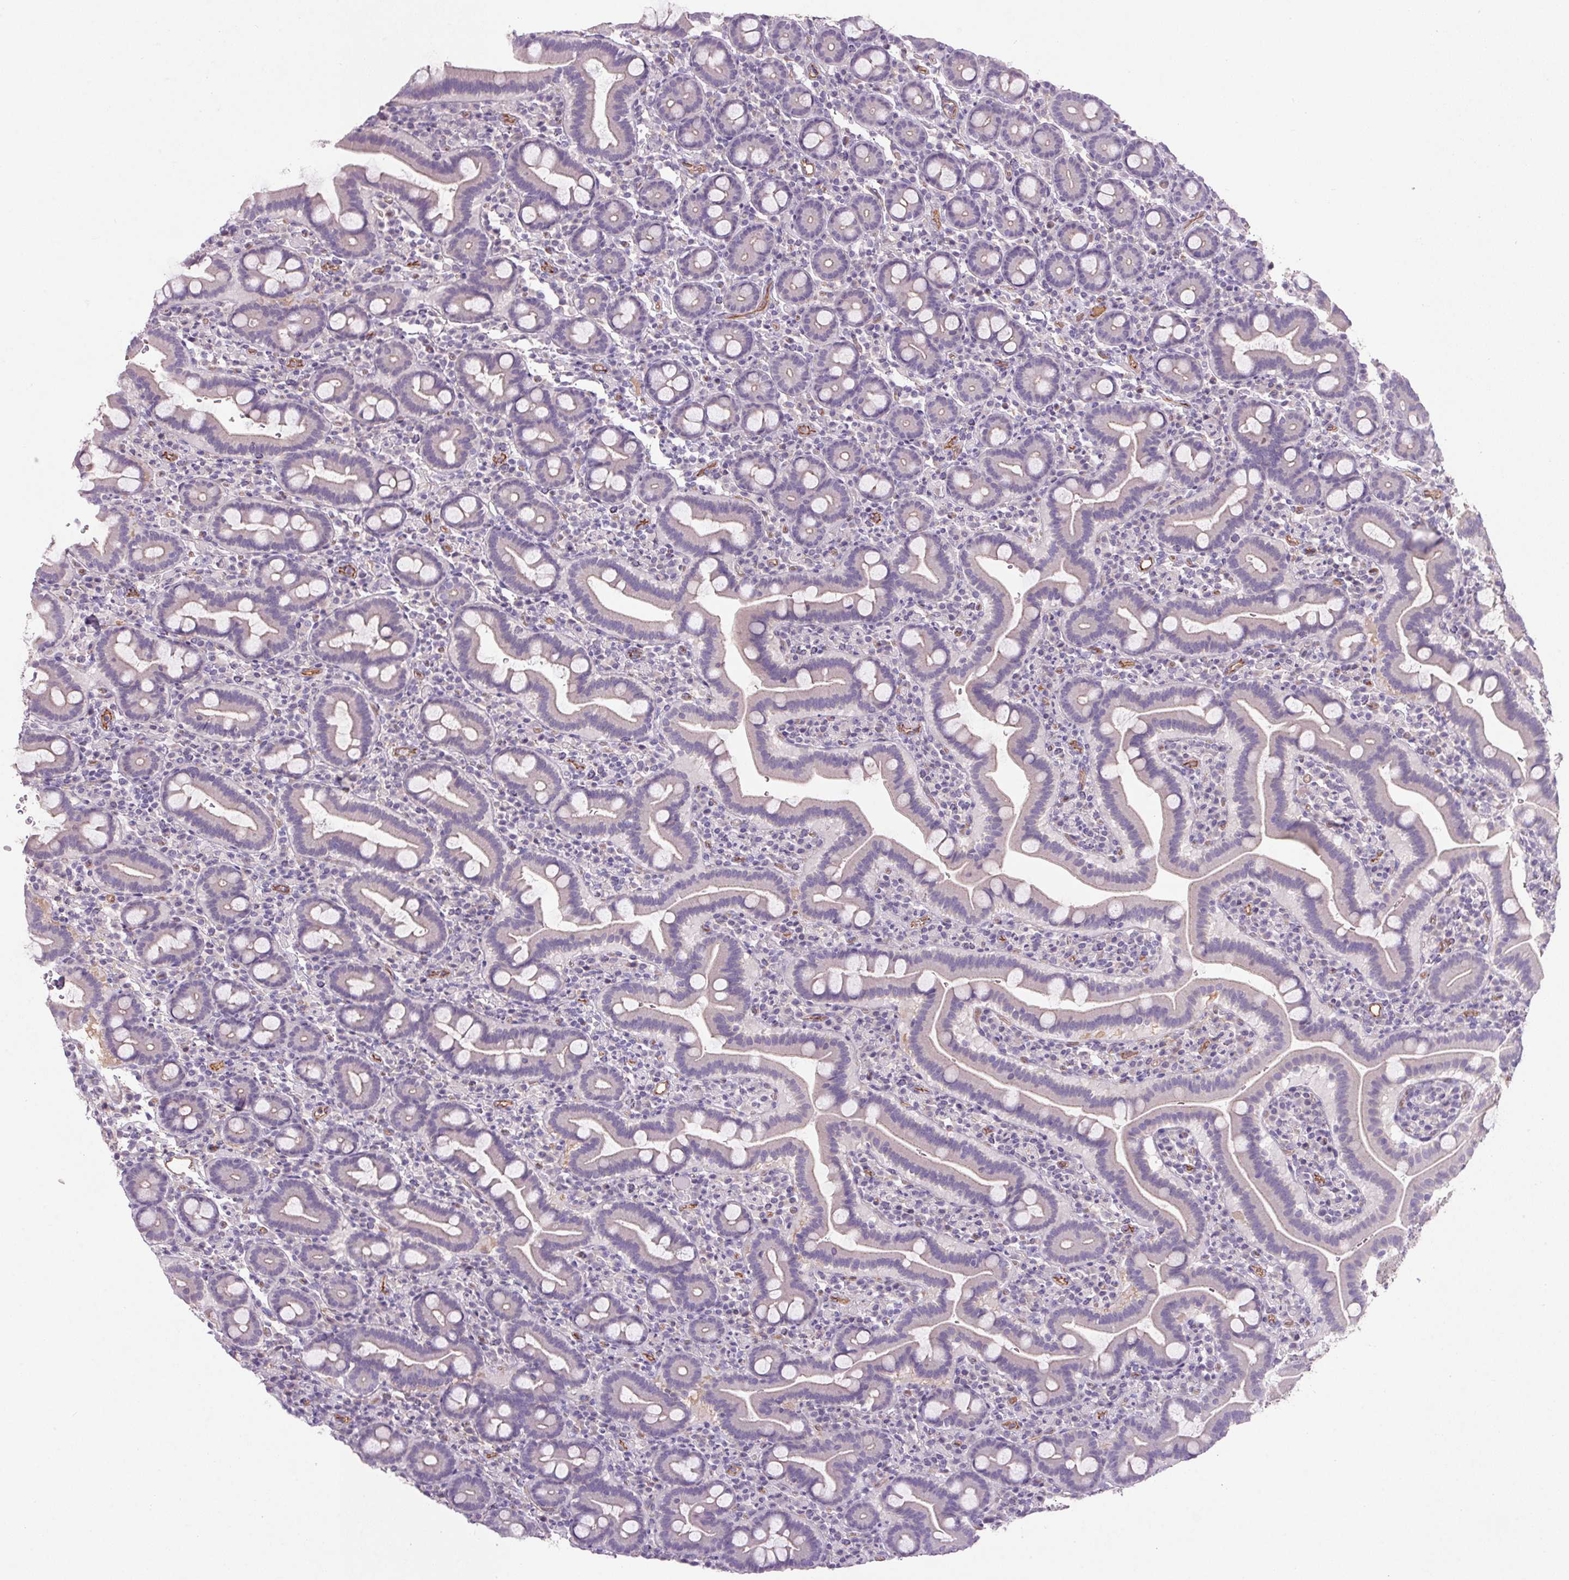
{"staining": {"intensity": "weak", "quantity": "<25%", "location": "cytoplasmic/membranous"}, "tissue": "small intestine", "cell_type": "Glandular cells", "image_type": "normal", "snomed": [{"axis": "morphology", "description": "Normal tissue, NOS"}, {"axis": "topography", "description": "Small intestine"}], "caption": "Immunohistochemistry micrograph of benign small intestine stained for a protein (brown), which displays no expression in glandular cells.", "gene": "APOC4", "patient": {"sex": "male", "age": 26}}